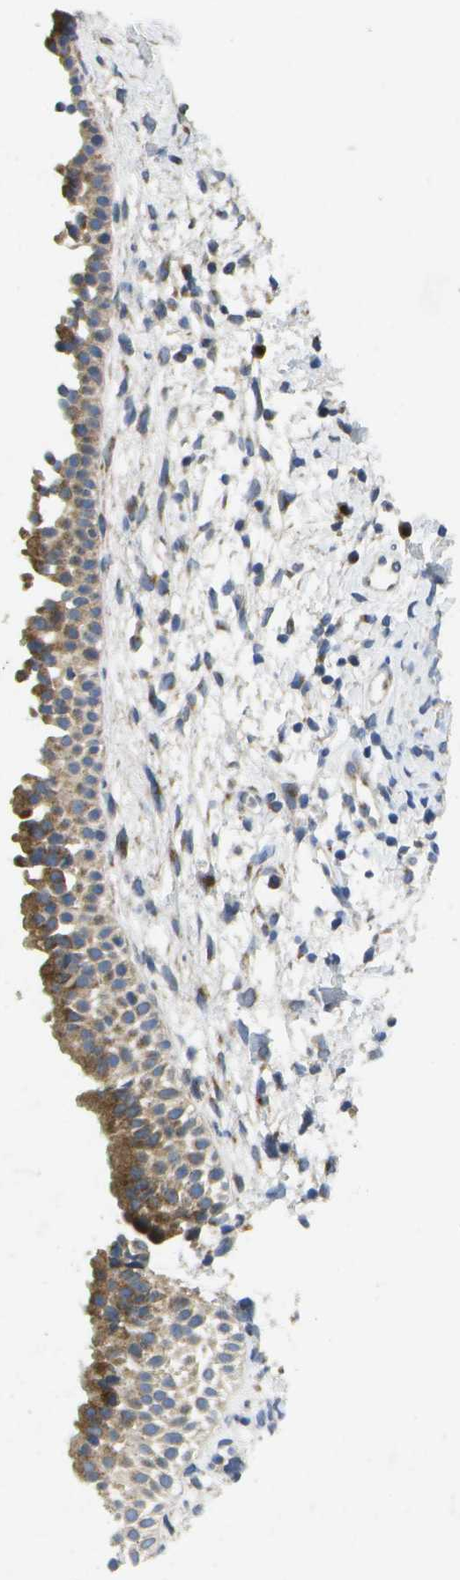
{"staining": {"intensity": "moderate", "quantity": ">75%", "location": "cytoplasmic/membranous"}, "tissue": "nasopharynx", "cell_type": "Respiratory epithelial cells", "image_type": "normal", "snomed": [{"axis": "morphology", "description": "Normal tissue, NOS"}, {"axis": "topography", "description": "Nasopharynx"}], "caption": "A high-resolution photomicrograph shows IHC staining of unremarkable nasopharynx, which exhibits moderate cytoplasmic/membranous positivity in approximately >75% of respiratory epithelial cells.", "gene": "KDELR1", "patient": {"sex": "male", "age": 22}}